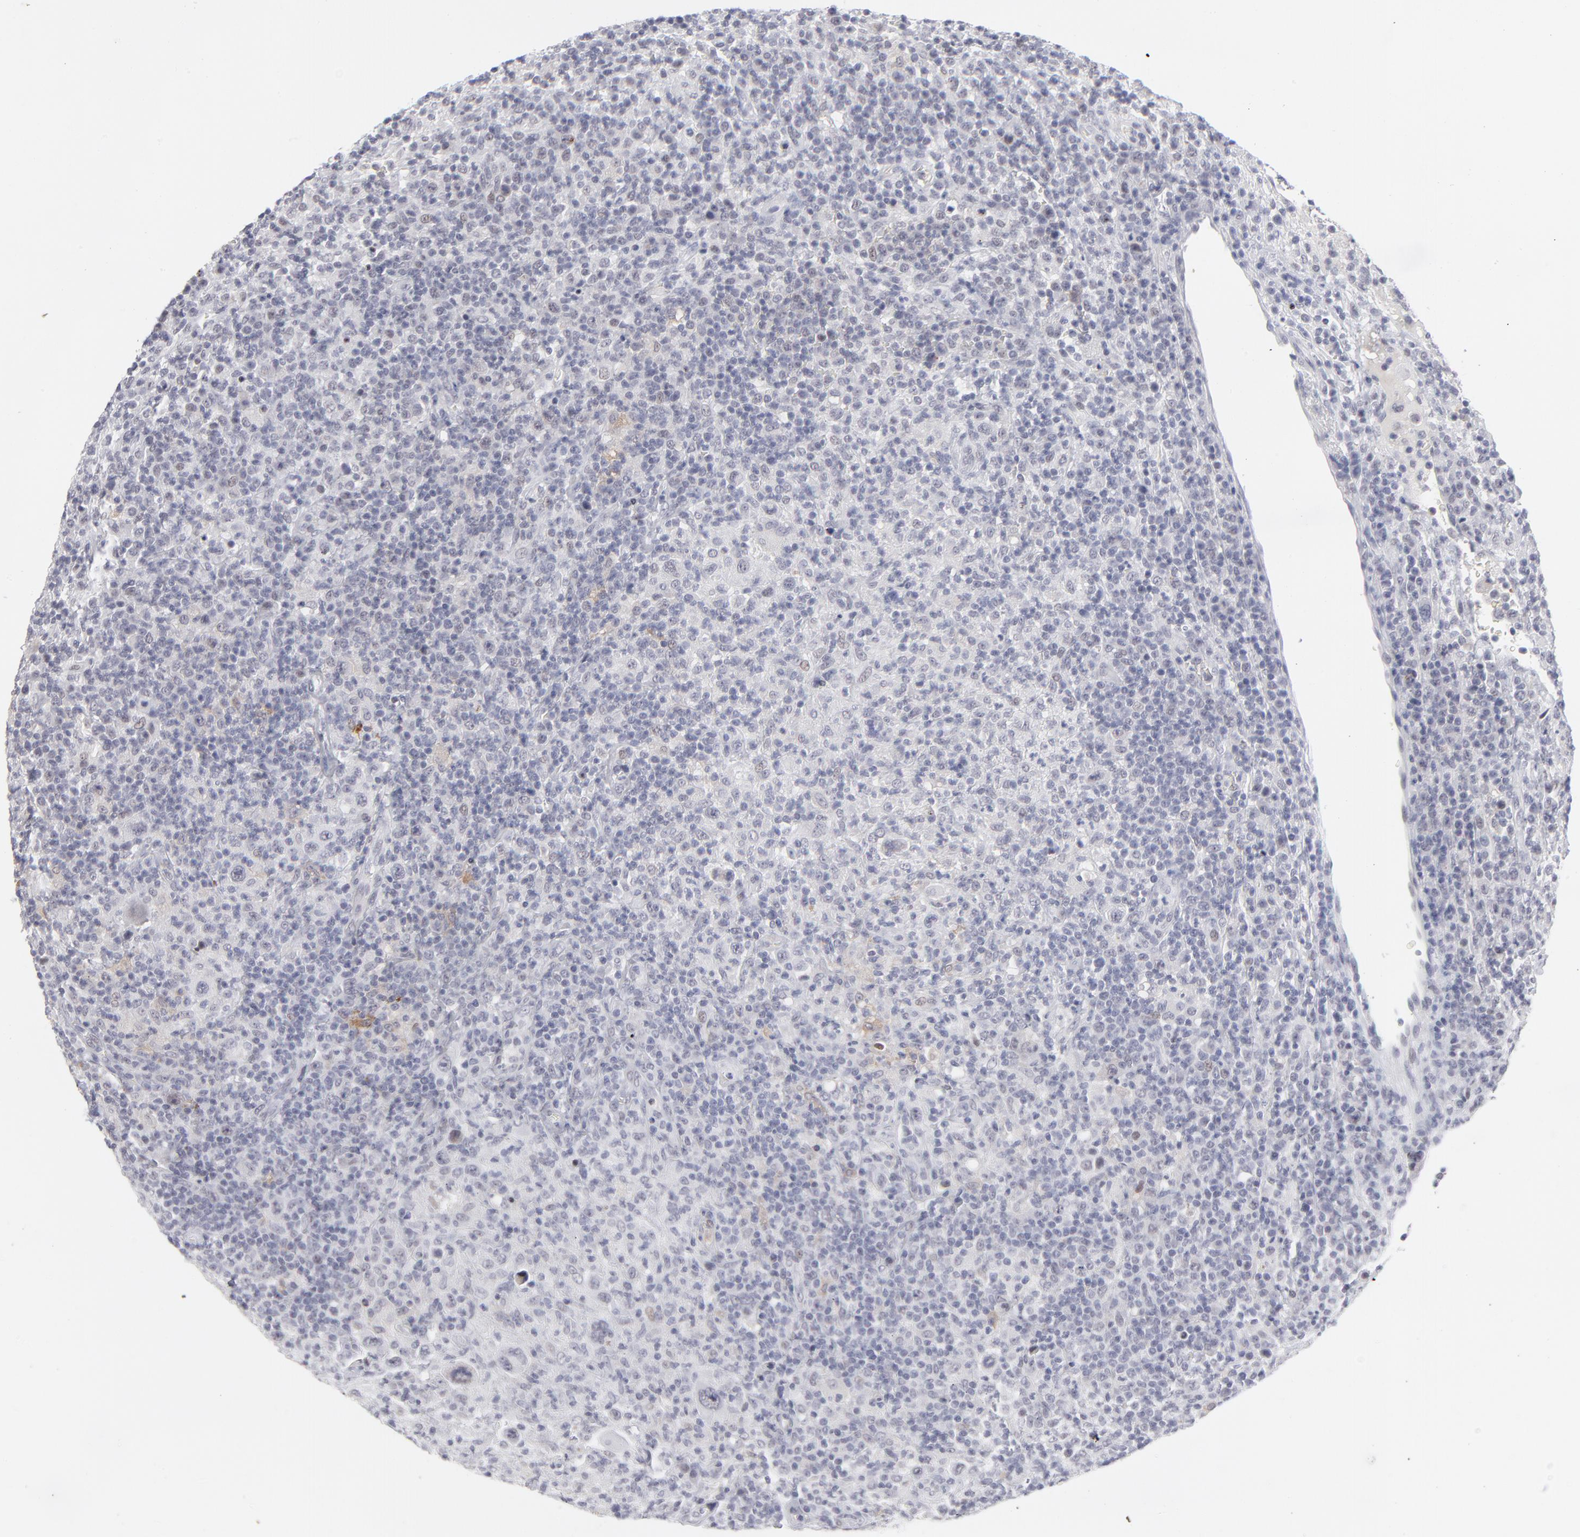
{"staining": {"intensity": "moderate", "quantity": "<25%", "location": "cytoplasmic/membranous"}, "tissue": "lymphoma", "cell_type": "Tumor cells", "image_type": "cancer", "snomed": [{"axis": "morphology", "description": "Hodgkin's disease, NOS"}, {"axis": "topography", "description": "Lymph node"}], "caption": "IHC (DAB) staining of human lymphoma shows moderate cytoplasmic/membranous protein positivity in approximately <25% of tumor cells.", "gene": "CCR2", "patient": {"sex": "male", "age": 65}}